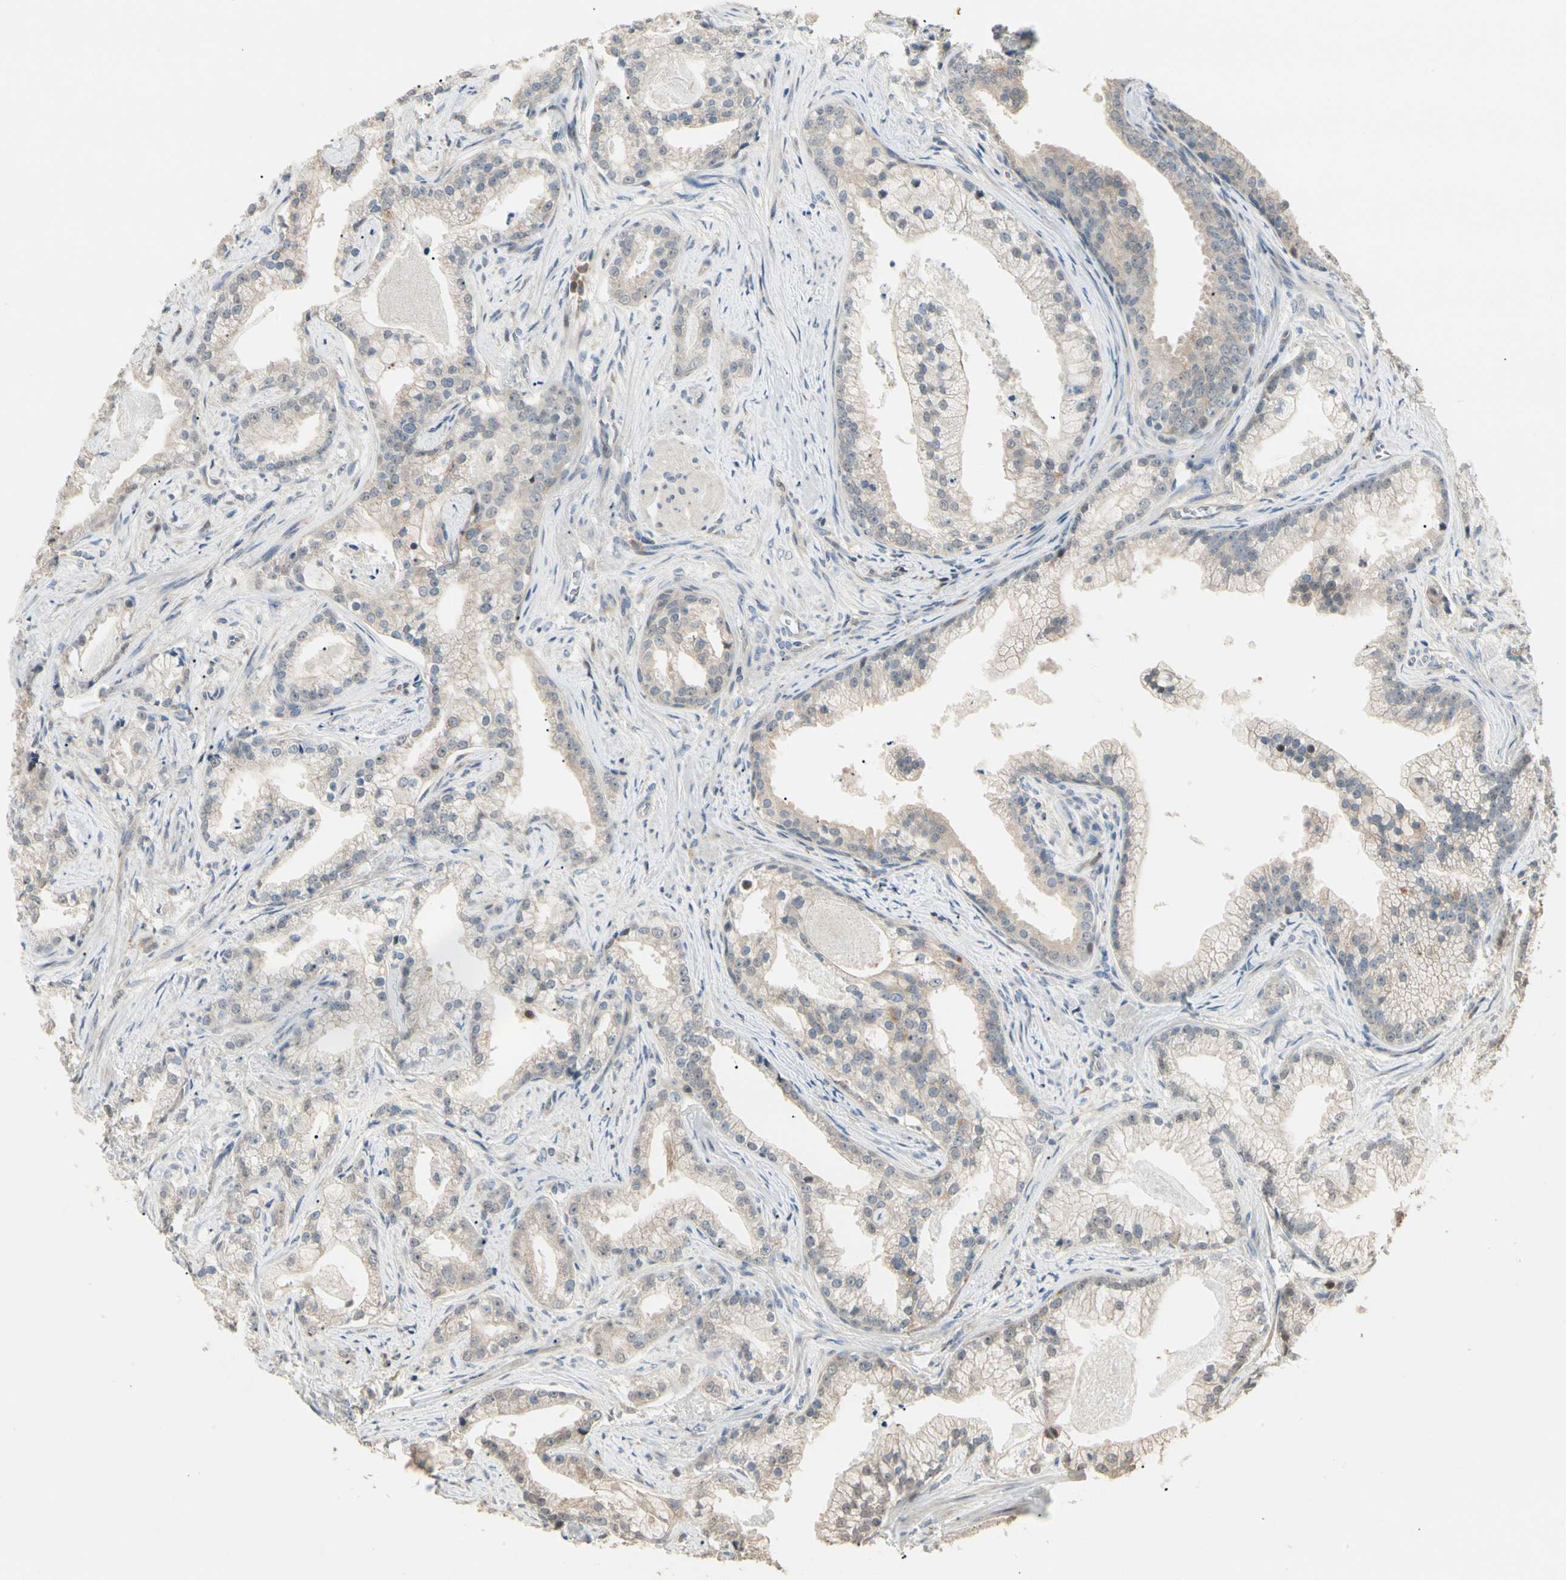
{"staining": {"intensity": "weak", "quantity": "<25%", "location": "cytoplasmic/membranous,nuclear"}, "tissue": "prostate cancer", "cell_type": "Tumor cells", "image_type": "cancer", "snomed": [{"axis": "morphology", "description": "Adenocarcinoma, Low grade"}, {"axis": "topography", "description": "Prostate"}], "caption": "Immunohistochemical staining of human prostate cancer reveals no significant expression in tumor cells. The staining was performed using DAB (3,3'-diaminobenzidine) to visualize the protein expression in brown, while the nuclei were stained in blue with hematoxylin (Magnification: 20x).", "gene": "P3H2", "patient": {"sex": "male", "age": 59}}